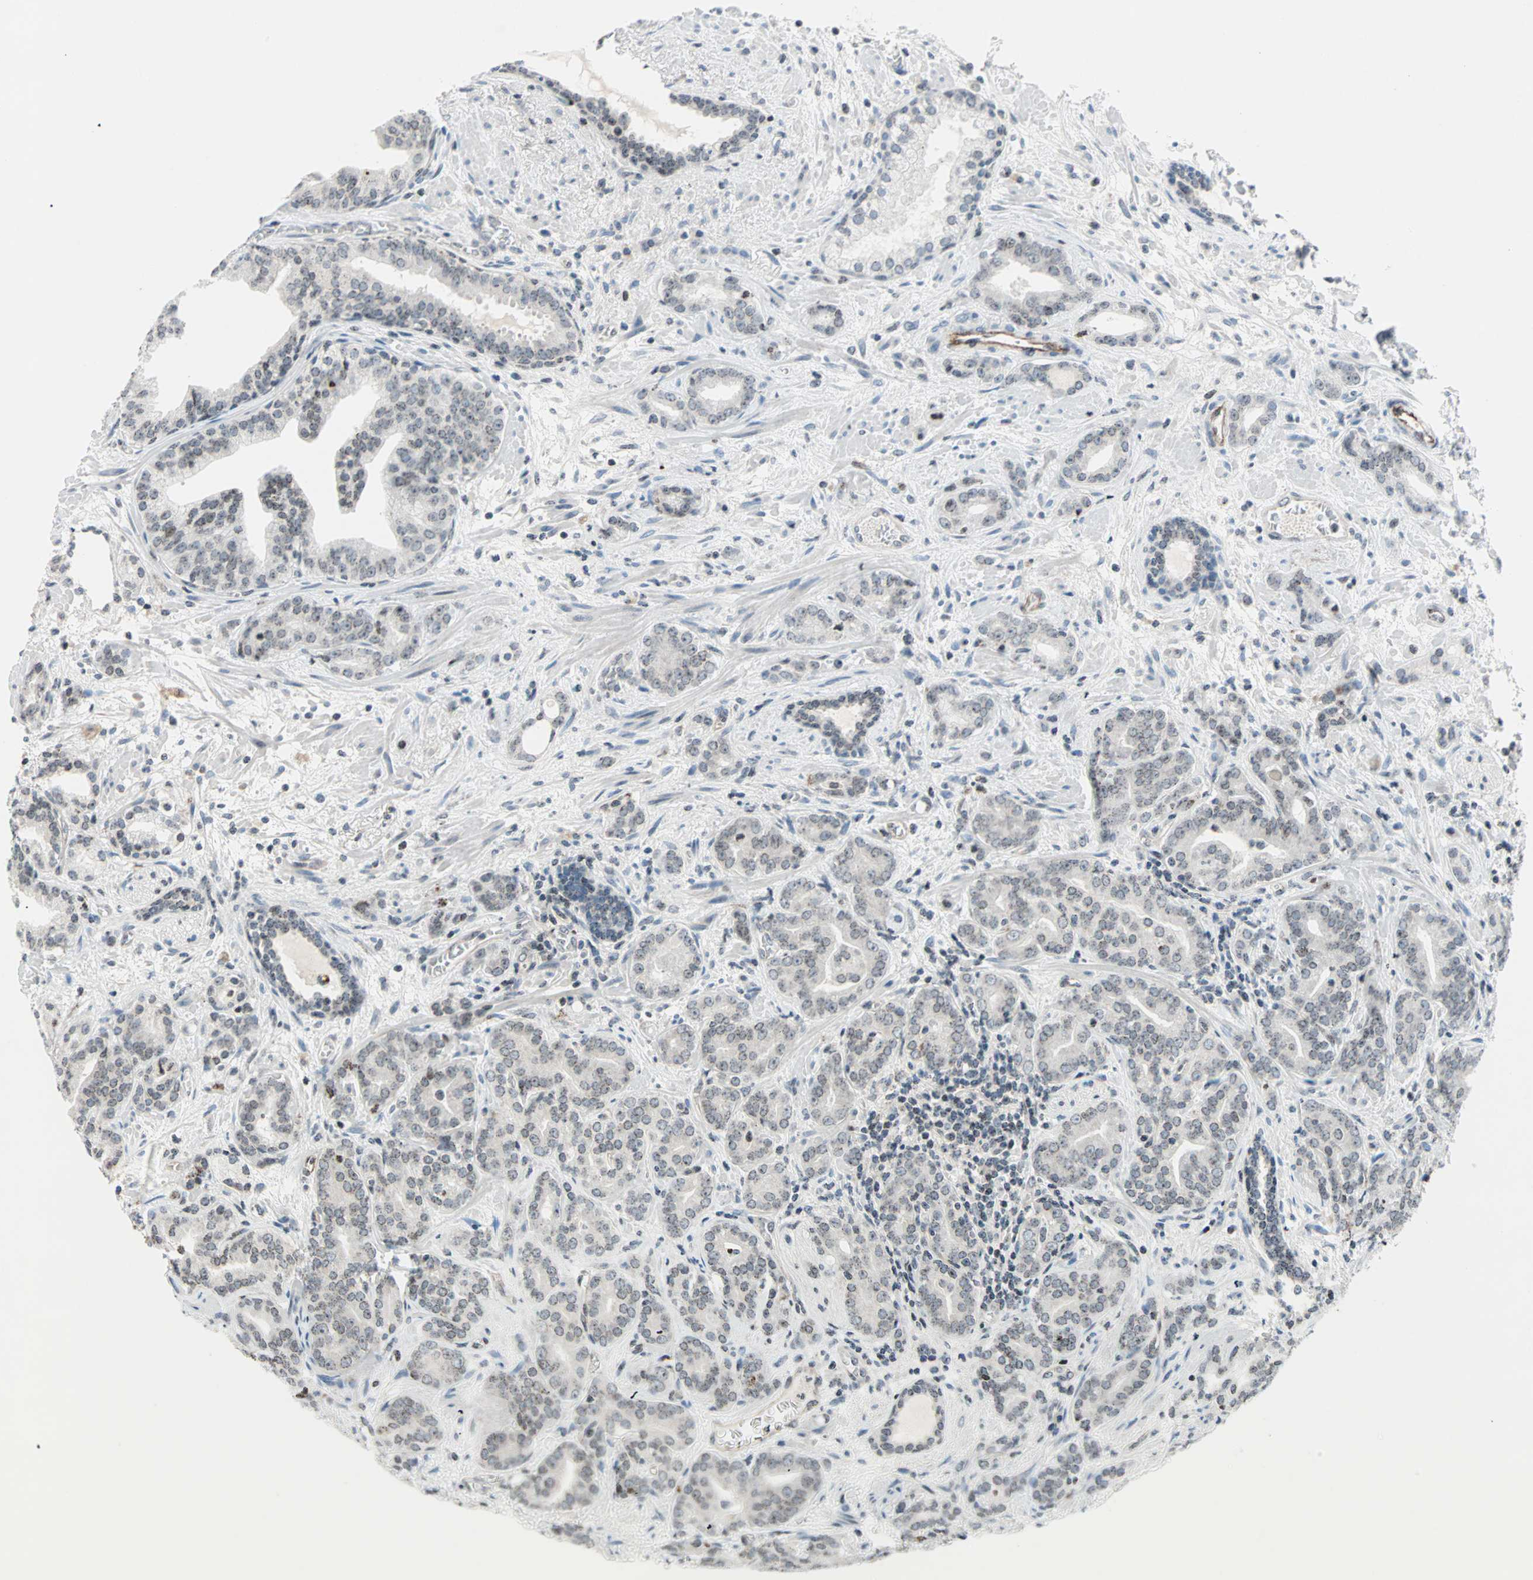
{"staining": {"intensity": "weak", "quantity": "25%-75%", "location": "nuclear"}, "tissue": "prostate cancer", "cell_type": "Tumor cells", "image_type": "cancer", "snomed": [{"axis": "morphology", "description": "Adenocarcinoma, Low grade"}, {"axis": "topography", "description": "Prostate"}], "caption": "Prostate cancer stained for a protein shows weak nuclear positivity in tumor cells. Nuclei are stained in blue.", "gene": "CENPA", "patient": {"sex": "male", "age": 63}}